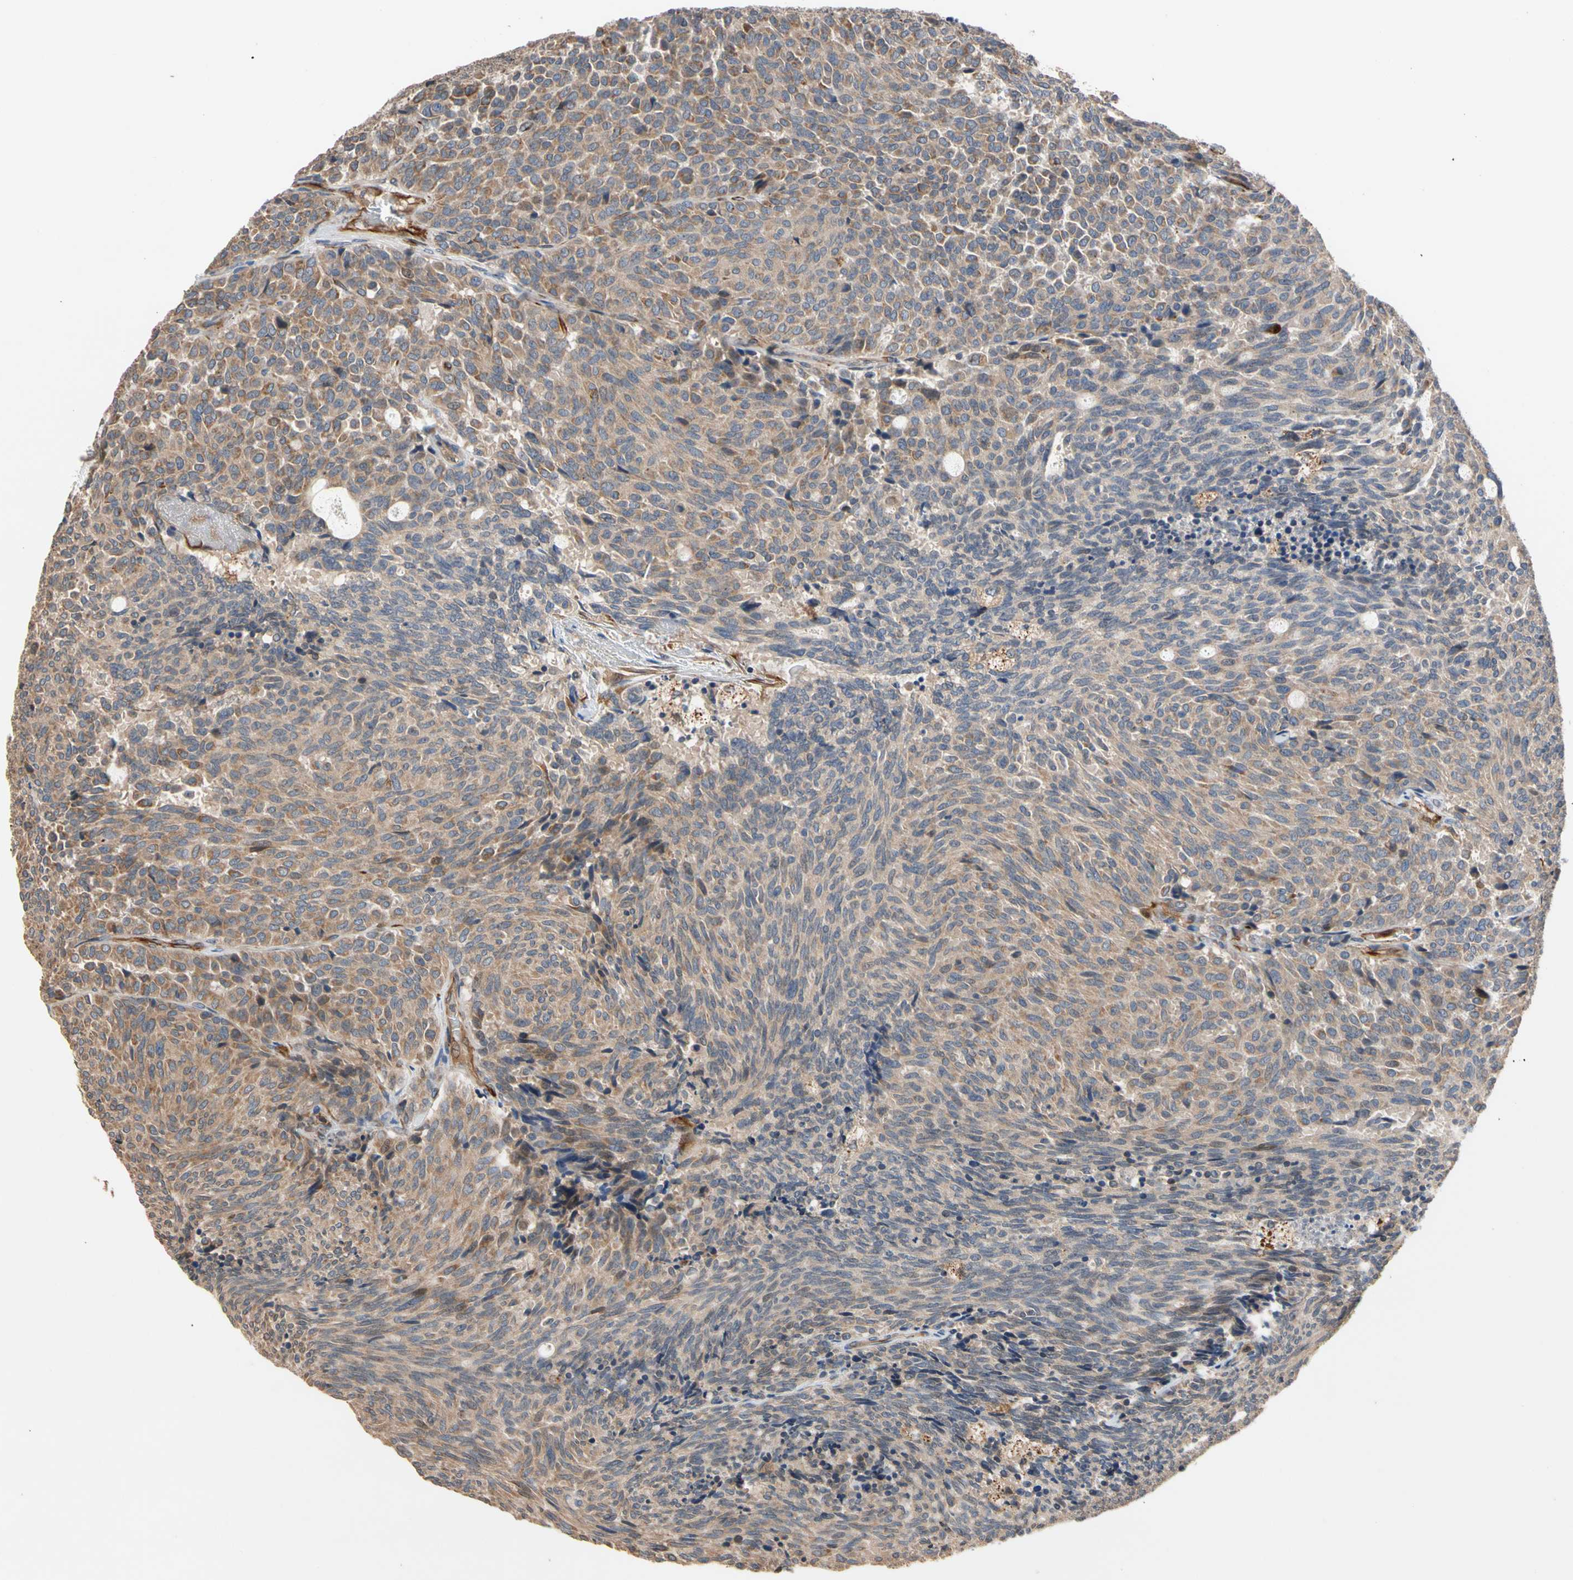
{"staining": {"intensity": "moderate", "quantity": ">75%", "location": "cytoplasmic/membranous"}, "tissue": "carcinoid", "cell_type": "Tumor cells", "image_type": "cancer", "snomed": [{"axis": "morphology", "description": "Carcinoid, malignant, NOS"}, {"axis": "topography", "description": "Pancreas"}], "caption": "High-power microscopy captured an IHC histopathology image of malignant carcinoid, revealing moderate cytoplasmic/membranous staining in about >75% of tumor cells. The staining is performed using DAB (3,3'-diaminobenzidine) brown chromogen to label protein expression. The nuclei are counter-stained blue using hematoxylin.", "gene": "FGD6", "patient": {"sex": "female", "age": 54}}